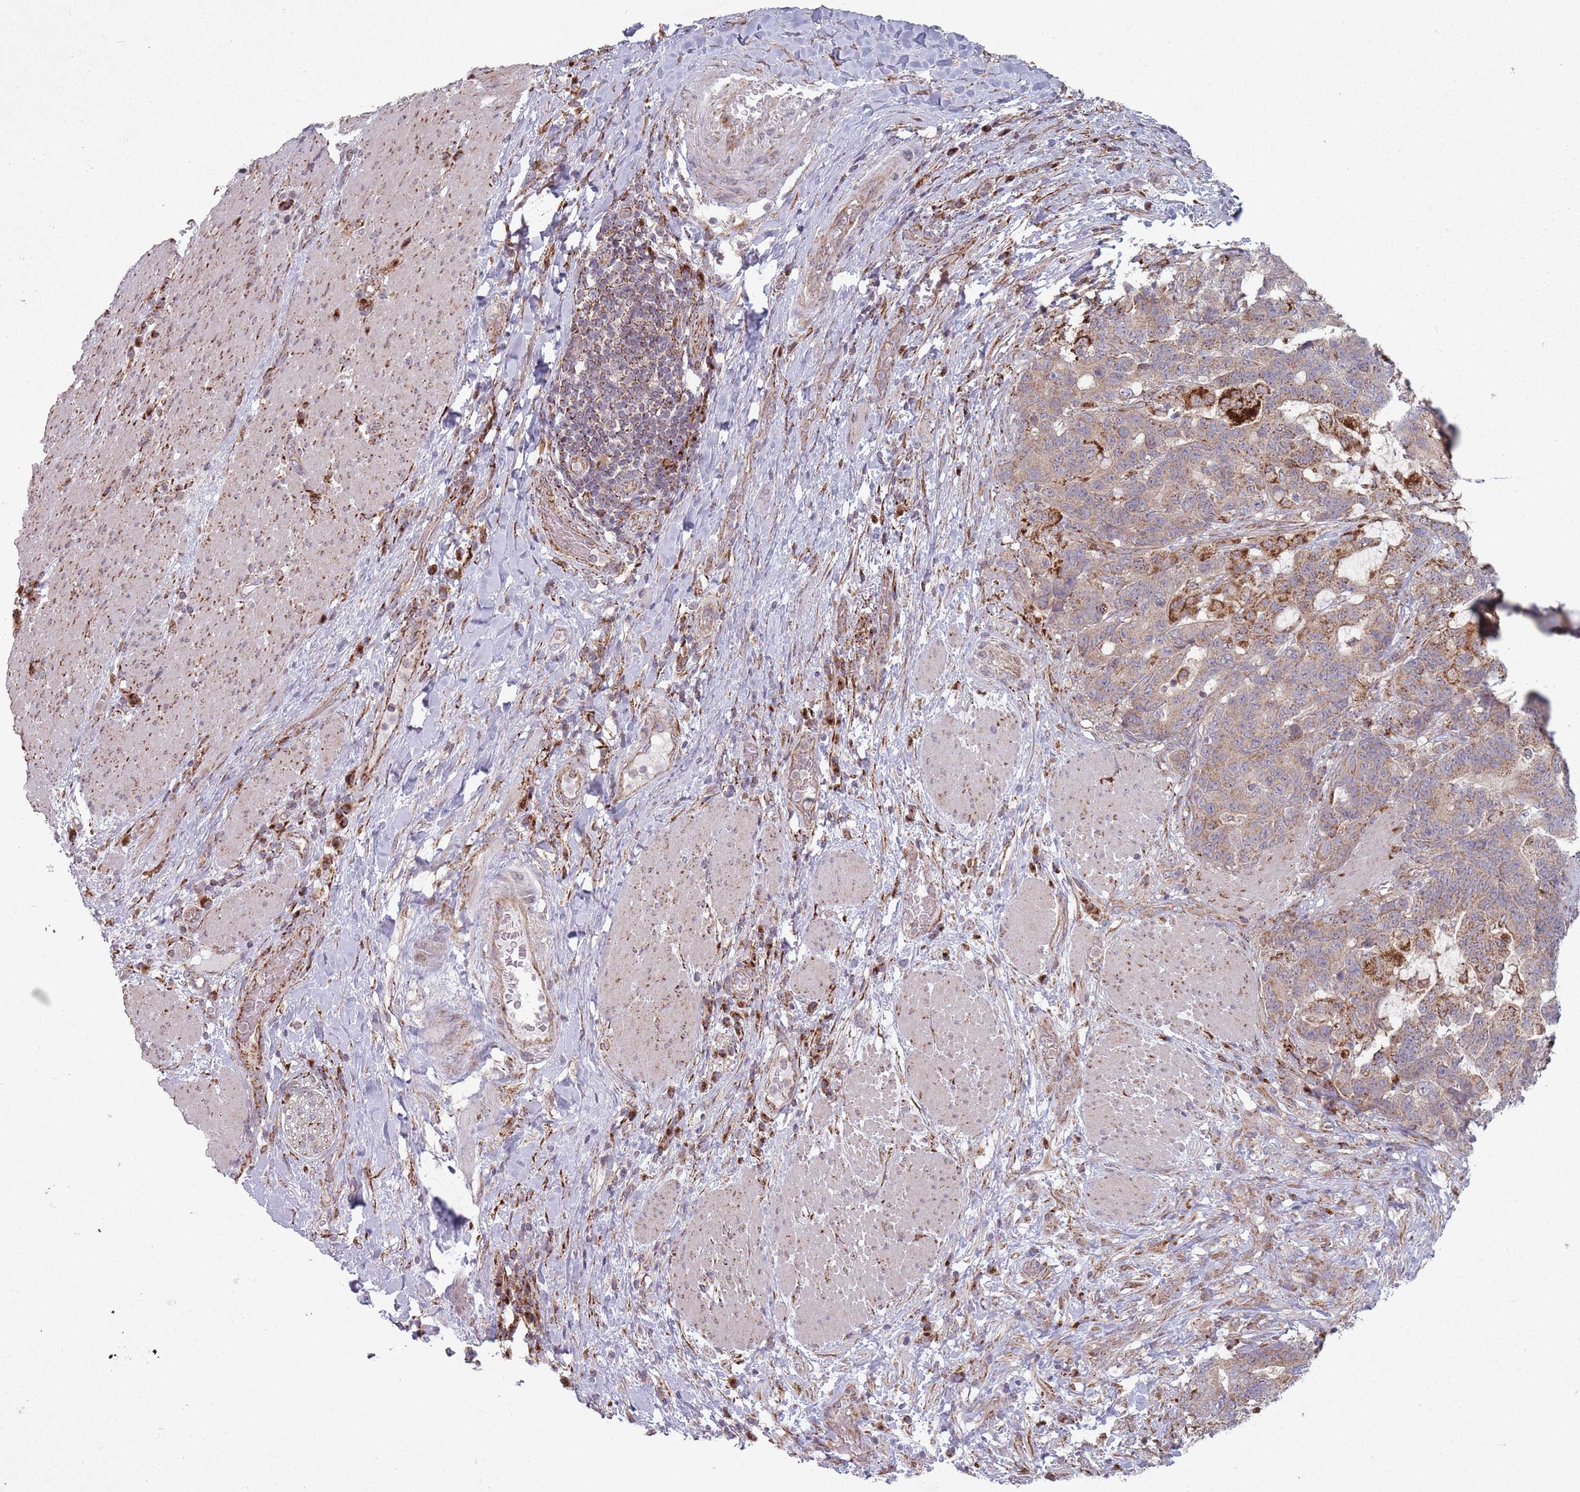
{"staining": {"intensity": "moderate", "quantity": ">75%", "location": "cytoplasmic/membranous"}, "tissue": "stomach cancer", "cell_type": "Tumor cells", "image_type": "cancer", "snomed": [{"axis": "morphology", "description": "Normal tissue, NOS"}, {"axis": "morphology", "description": "Adenocarcinoma, NOS"}, {"axis": "topography", "description": "Stomach"}], "caption": "Stomach cancer stained for a protein exhibits moderate cytoplasmic/membranous positivity in tumor cells. (IHC, brightfield microscopy, high magnification).", "gene": "OR10Q1", "patient": {"sex": "female", "age": 64}}